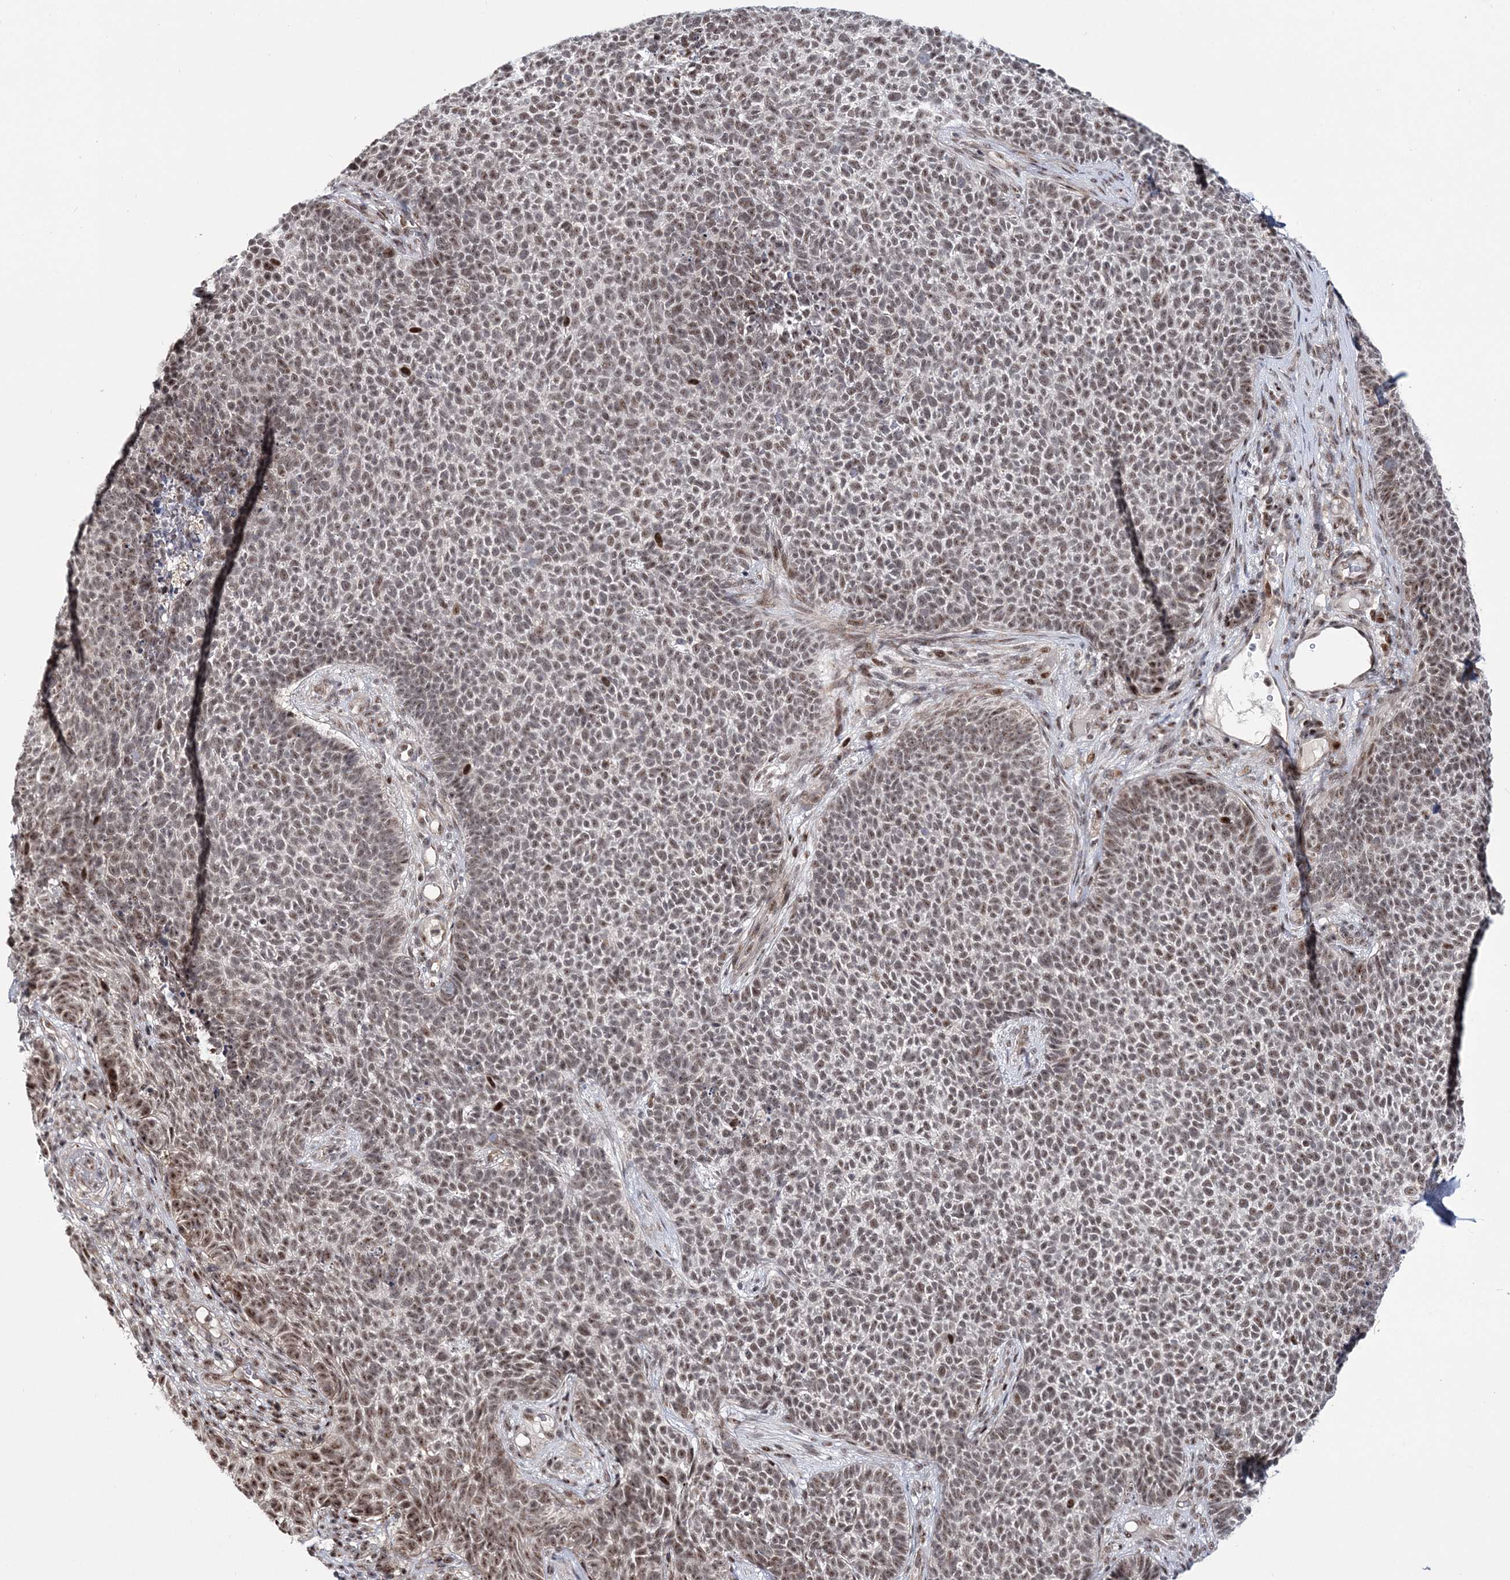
{"staining": {"intensity": "moderate", "quantity": "<25%", "location": "nuclear"}, "tissue": "skin cancer", "cell_type": "Tumor cells", "image_type": "cancer", "snomed": [{"axis": "morphology", "description": "Basal cell carcinoma"}, {"axis": "topography", "description": "Skin"}], "caption": "Skin basal cell carcinoma stained with immunohistochemistry displays moderate nuclear positivity in about <25% of tumor cells. (brown staining indicates protein expression, while blue staining denotes nuclei).", "gene": "TATDN2", "patient": {"sex": "female", "age": 84}}